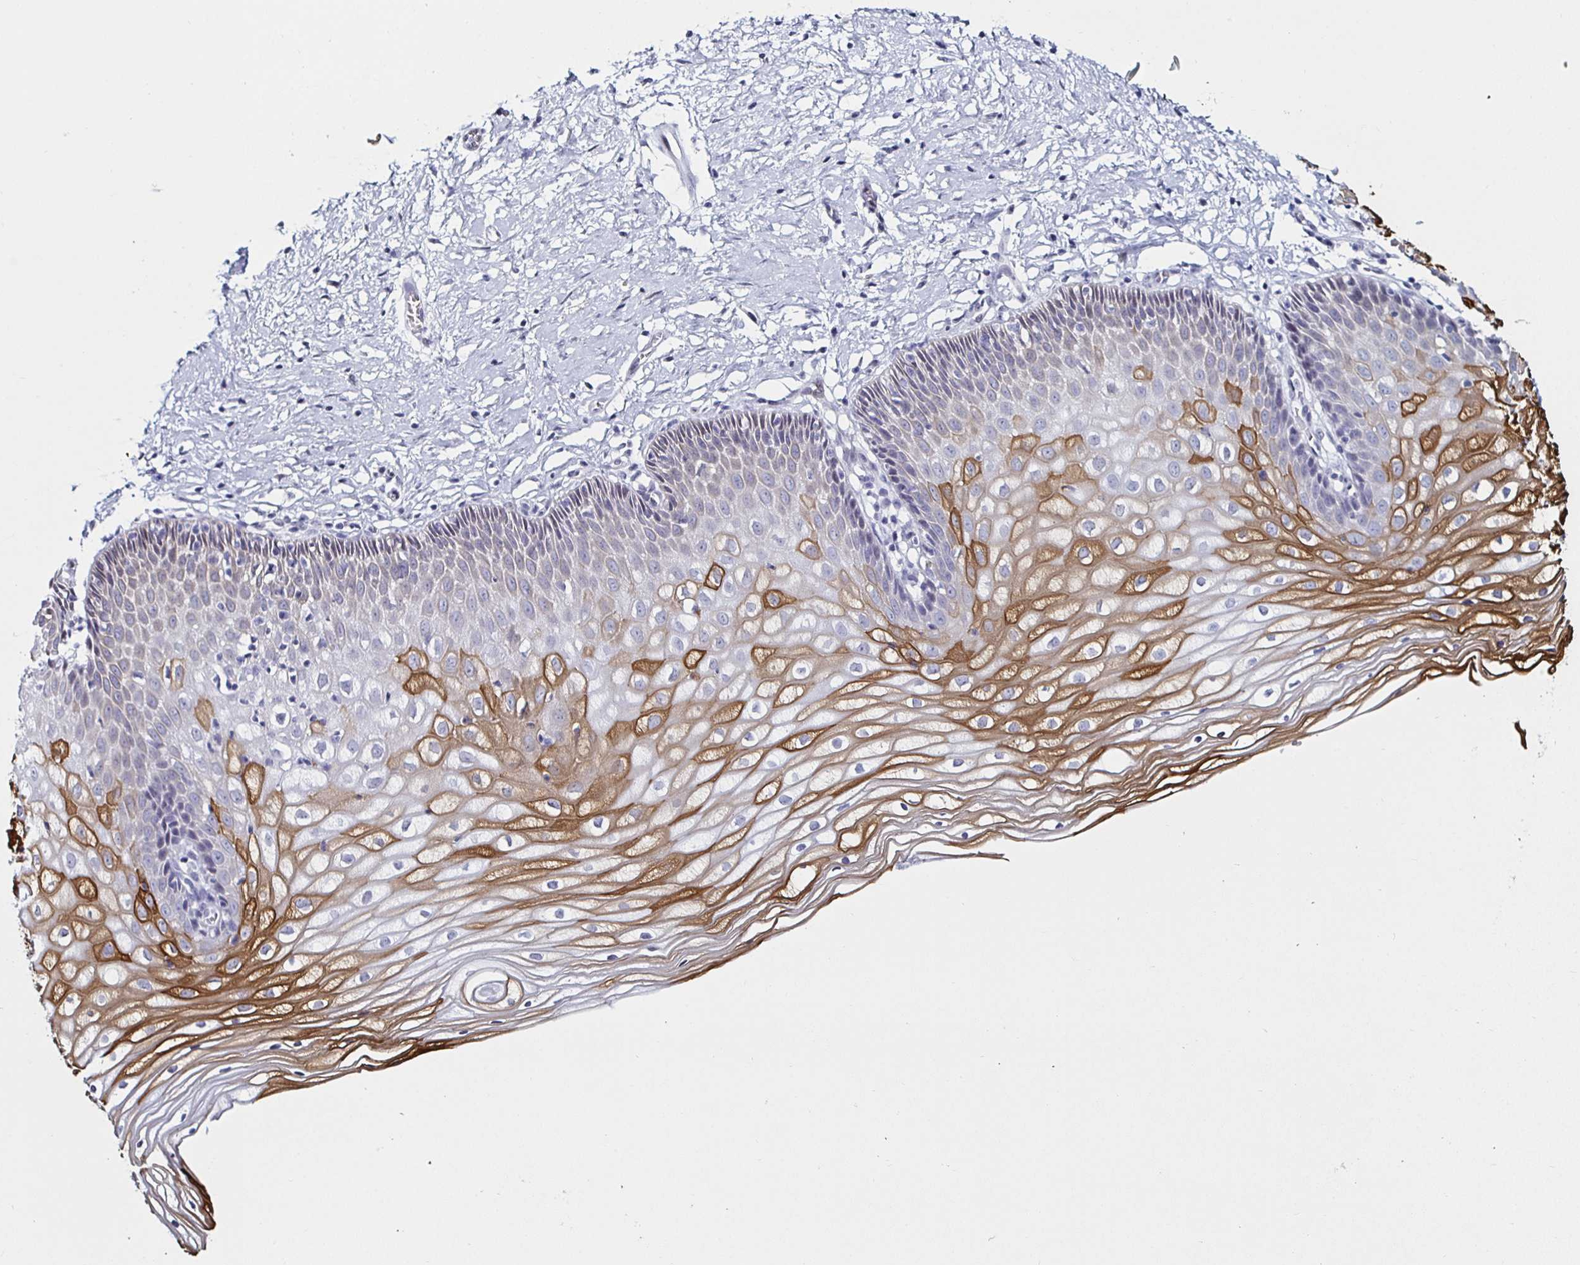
{"staining": {"intensity": "strong", "quantity": "<25%", "location": "cytoplasmic/membranous"}, "tissue": "cervix", "cell_type": "Glandular cells", "image_type": "normal", "snomed": [{"axis": "morphology", "description": "Normal tissue, NOS"}, {"axis": "topography", "description": "Cervix"}], "caption": "Protein staining of unremarkable cervix displays strong cytoplasmic/membranous positivity in approximately <25% of glandular cells. (Brightfield microscopy of DAB IHC at high magnification).", "gene": "KRT4", "patient": {"sex": "female", "age": 36}}